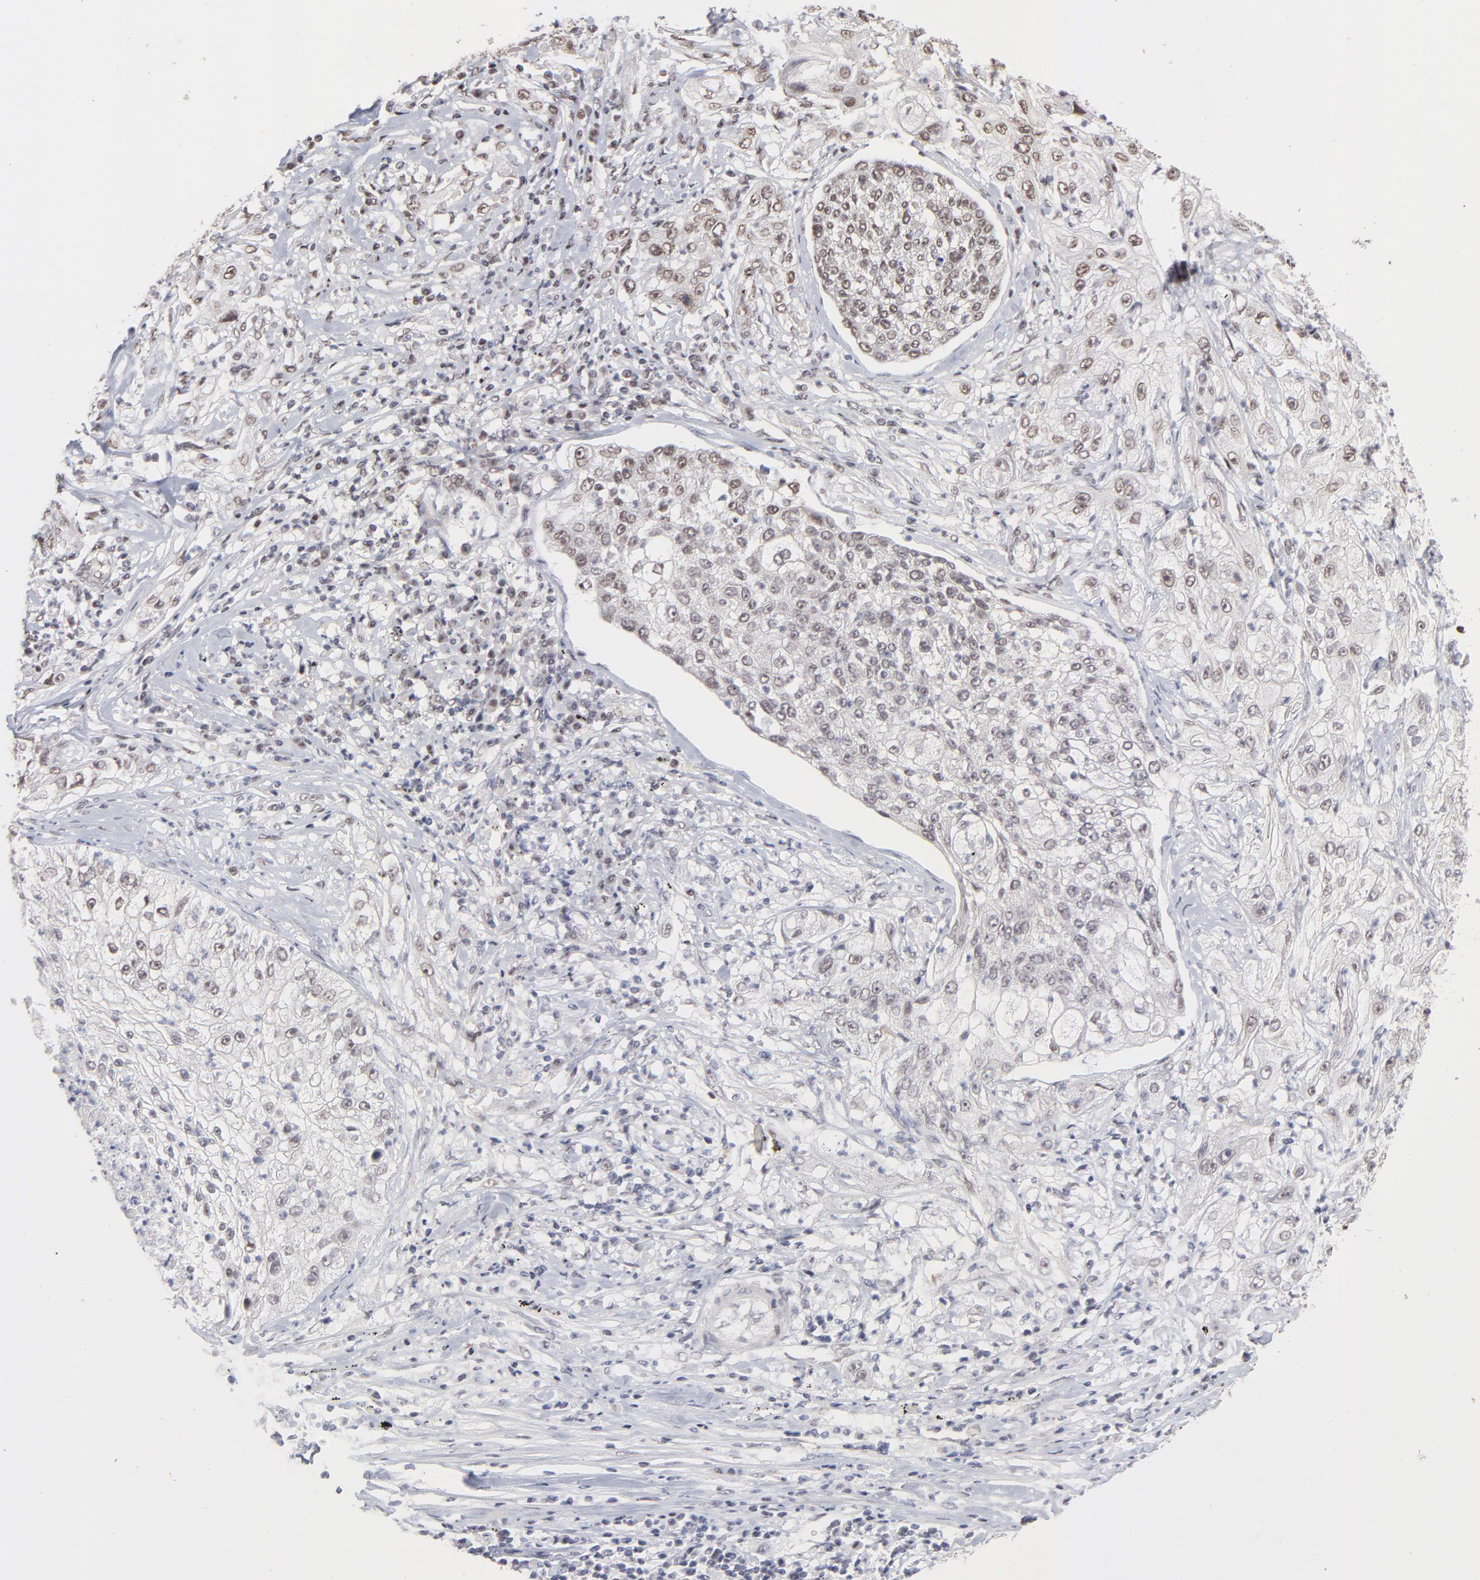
{"staining": {"intensity": "moderate", "quantity": "25%-75%", "location": "nuclear"}, "tissue": "lung cancer", "cell_type": "Tumor cells", "image_type": "cancer", "snomed": [{"axis": "morphology", "description": "Inflammation, NOS"}, {"axis": "morphology", "description": "Squamous cell carcinoma, NOS"}, {"axis": "topography", "description": "Lymph node"}, {"axis": "topography", "description": "Soft tissue"}, {"axis": "topography", "description": "Lung"}], "caption": "A brown stain highlights moderate nuclear positivity of a protein in lung cancer (squamous cell carcinoma) tumor cells.", "gene": "ZNF3", "patient": {"sex": "male", "age": 66}}